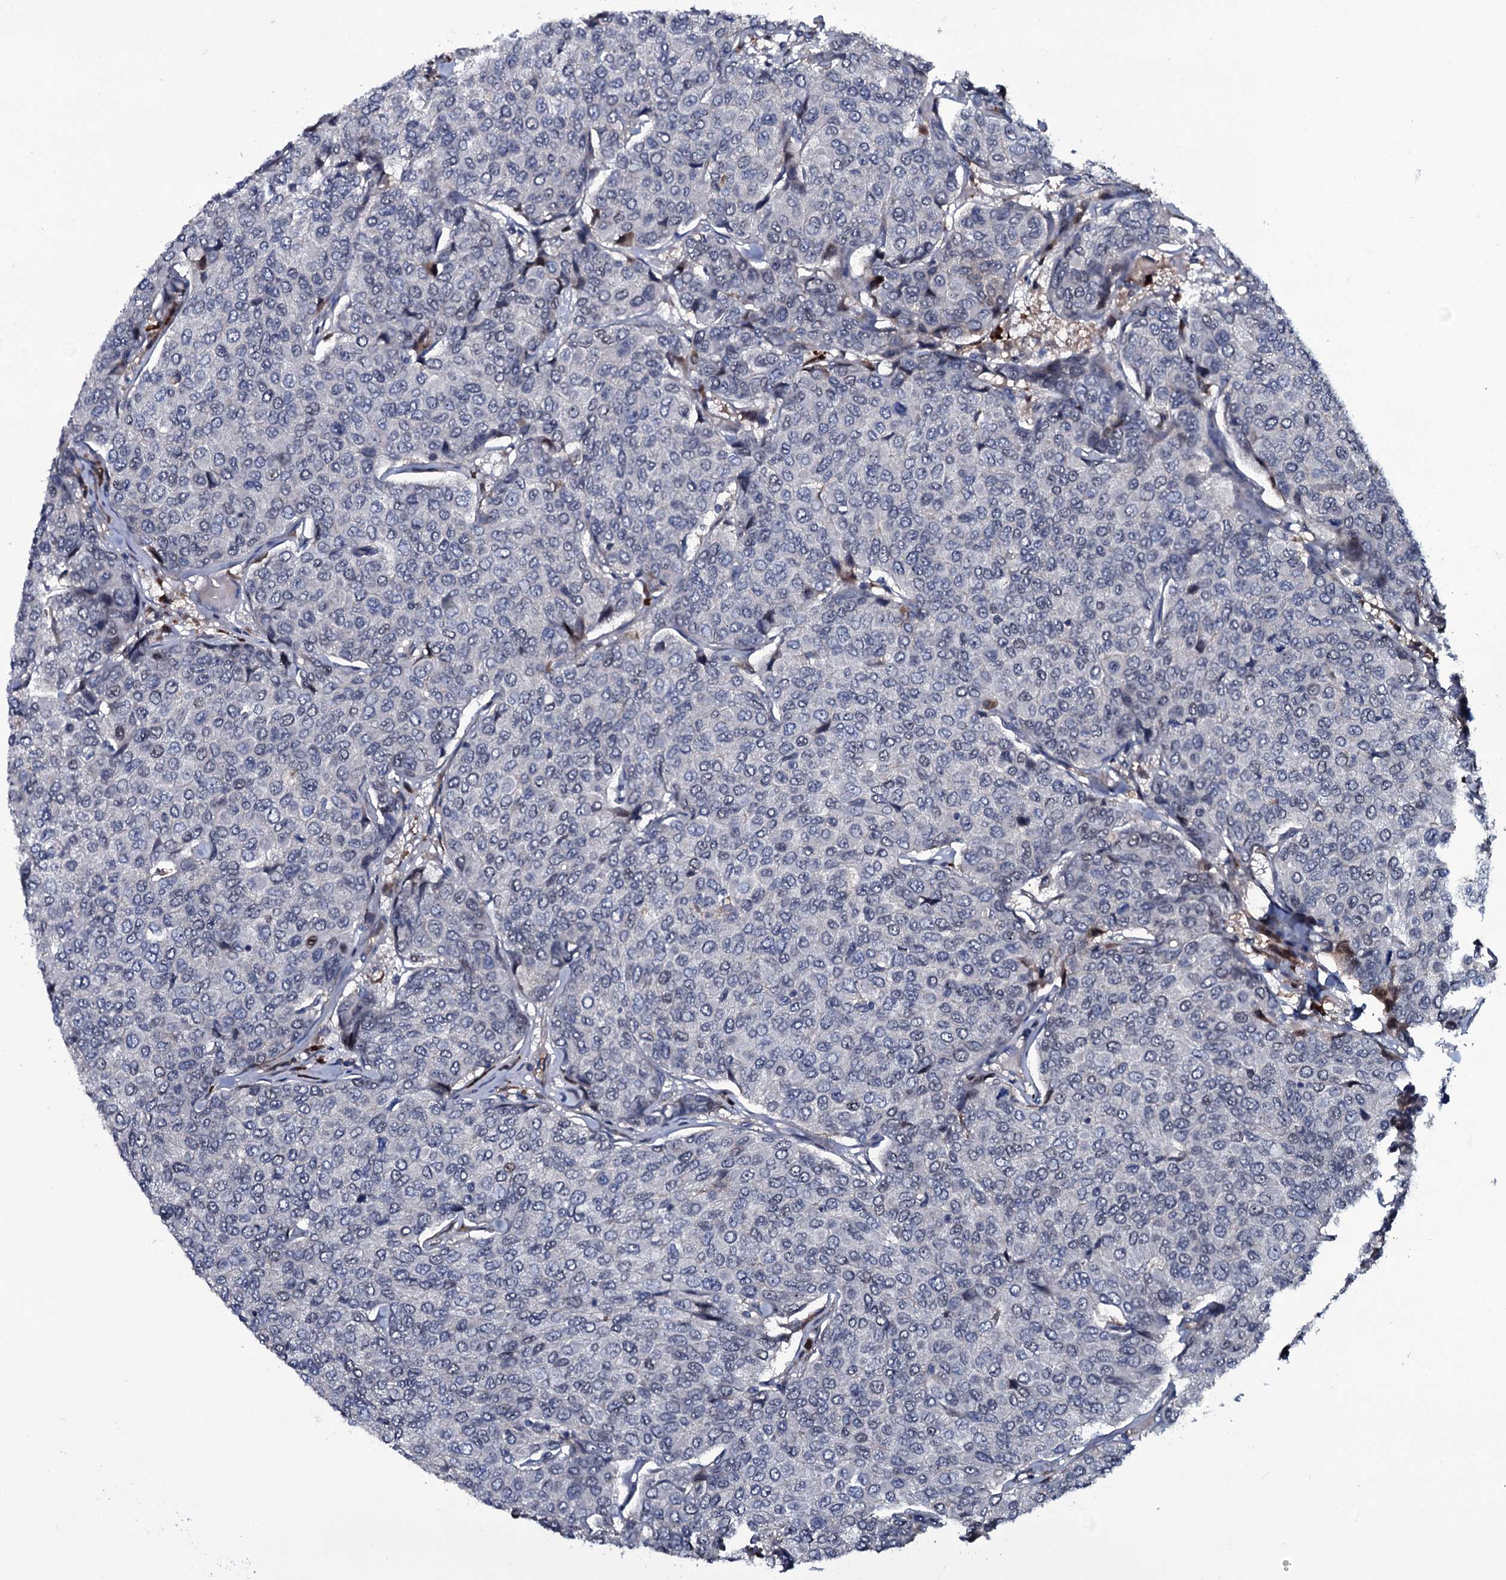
{"staining": {"intensity": "negative", "quantity": "none", "location": "none"}, "tissue": "breast cancer", "cell_type": "Tumor cells", "image_type": "cancer", "snomed": [{"axis": "morphology", "description": "Duct carcinoma"}, {"axis": "topography", "description": "Breast"}], "caption": "IHC of human breast infiltrating ductal carcinoma demonstrates no expression in tumor cells. (DAB (3,3'-diaminobenzidine) immunohistochemistry with hematoxylin counter stain).", "gene": "LYG2", "patient": {"sex": "female", "age": 55}}